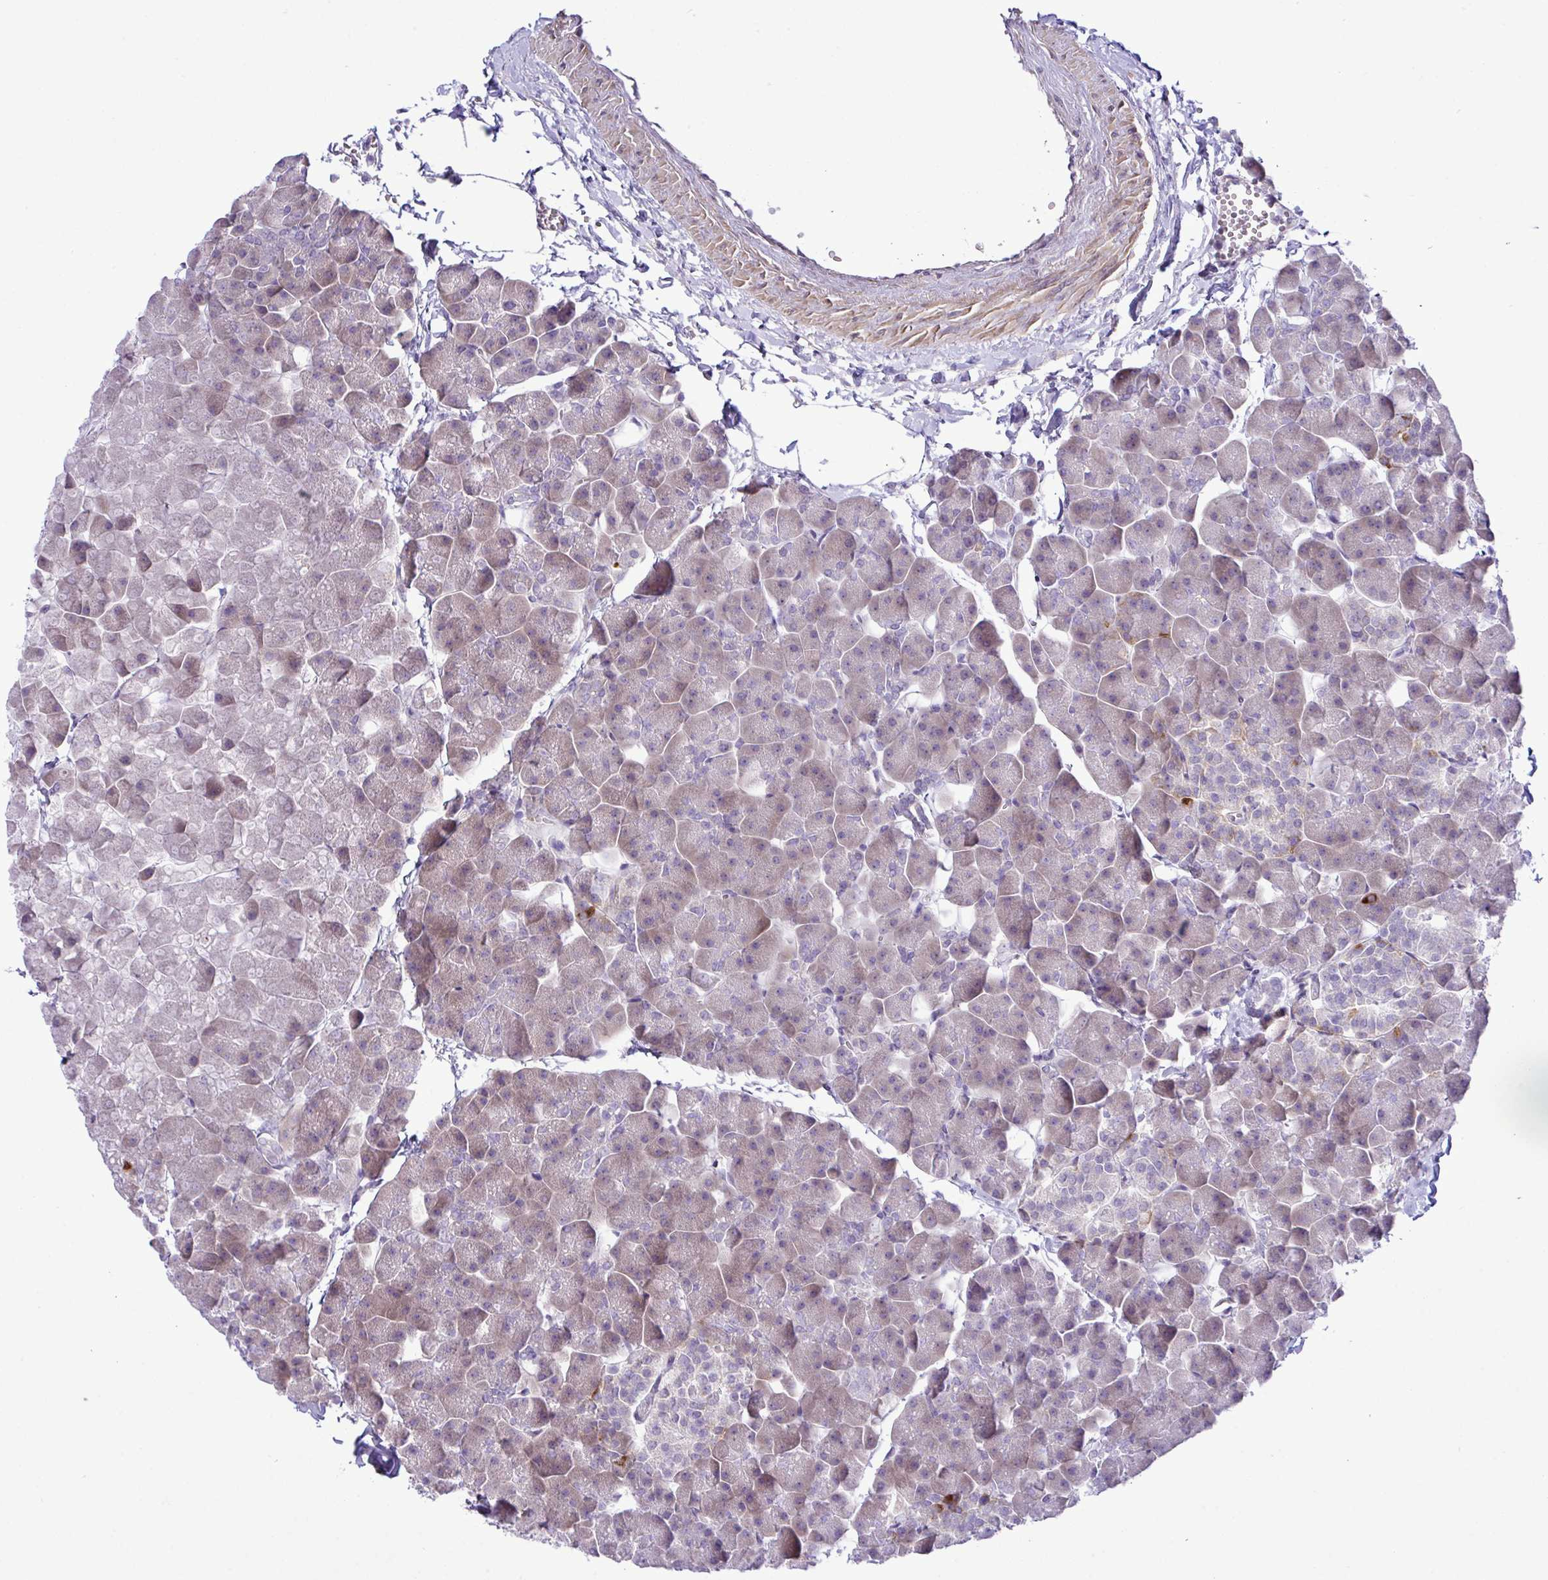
{"staining": {"intensity": "weak", "quantity": "25%-75%", "location": "cytoplasmic/membranous"}, "tissue": "pancreas", "cell_type": "Exocrine glandular cells", "image_type": "normal", "snomed": [{"axis": "morphology", "description": "Normal tissue, NOS"}, {"axis": "topography", "description": "Pancreas"}], "caption": "Immunohistochemical staining of benign pancreas shows 25%-75% levels of weak cytoplasmic/membranous protein expression in about 25%-75% of exocrine glandular cells.", "gene": "SYNPO2L", "patient": {"sex": "male", "age": 35}}